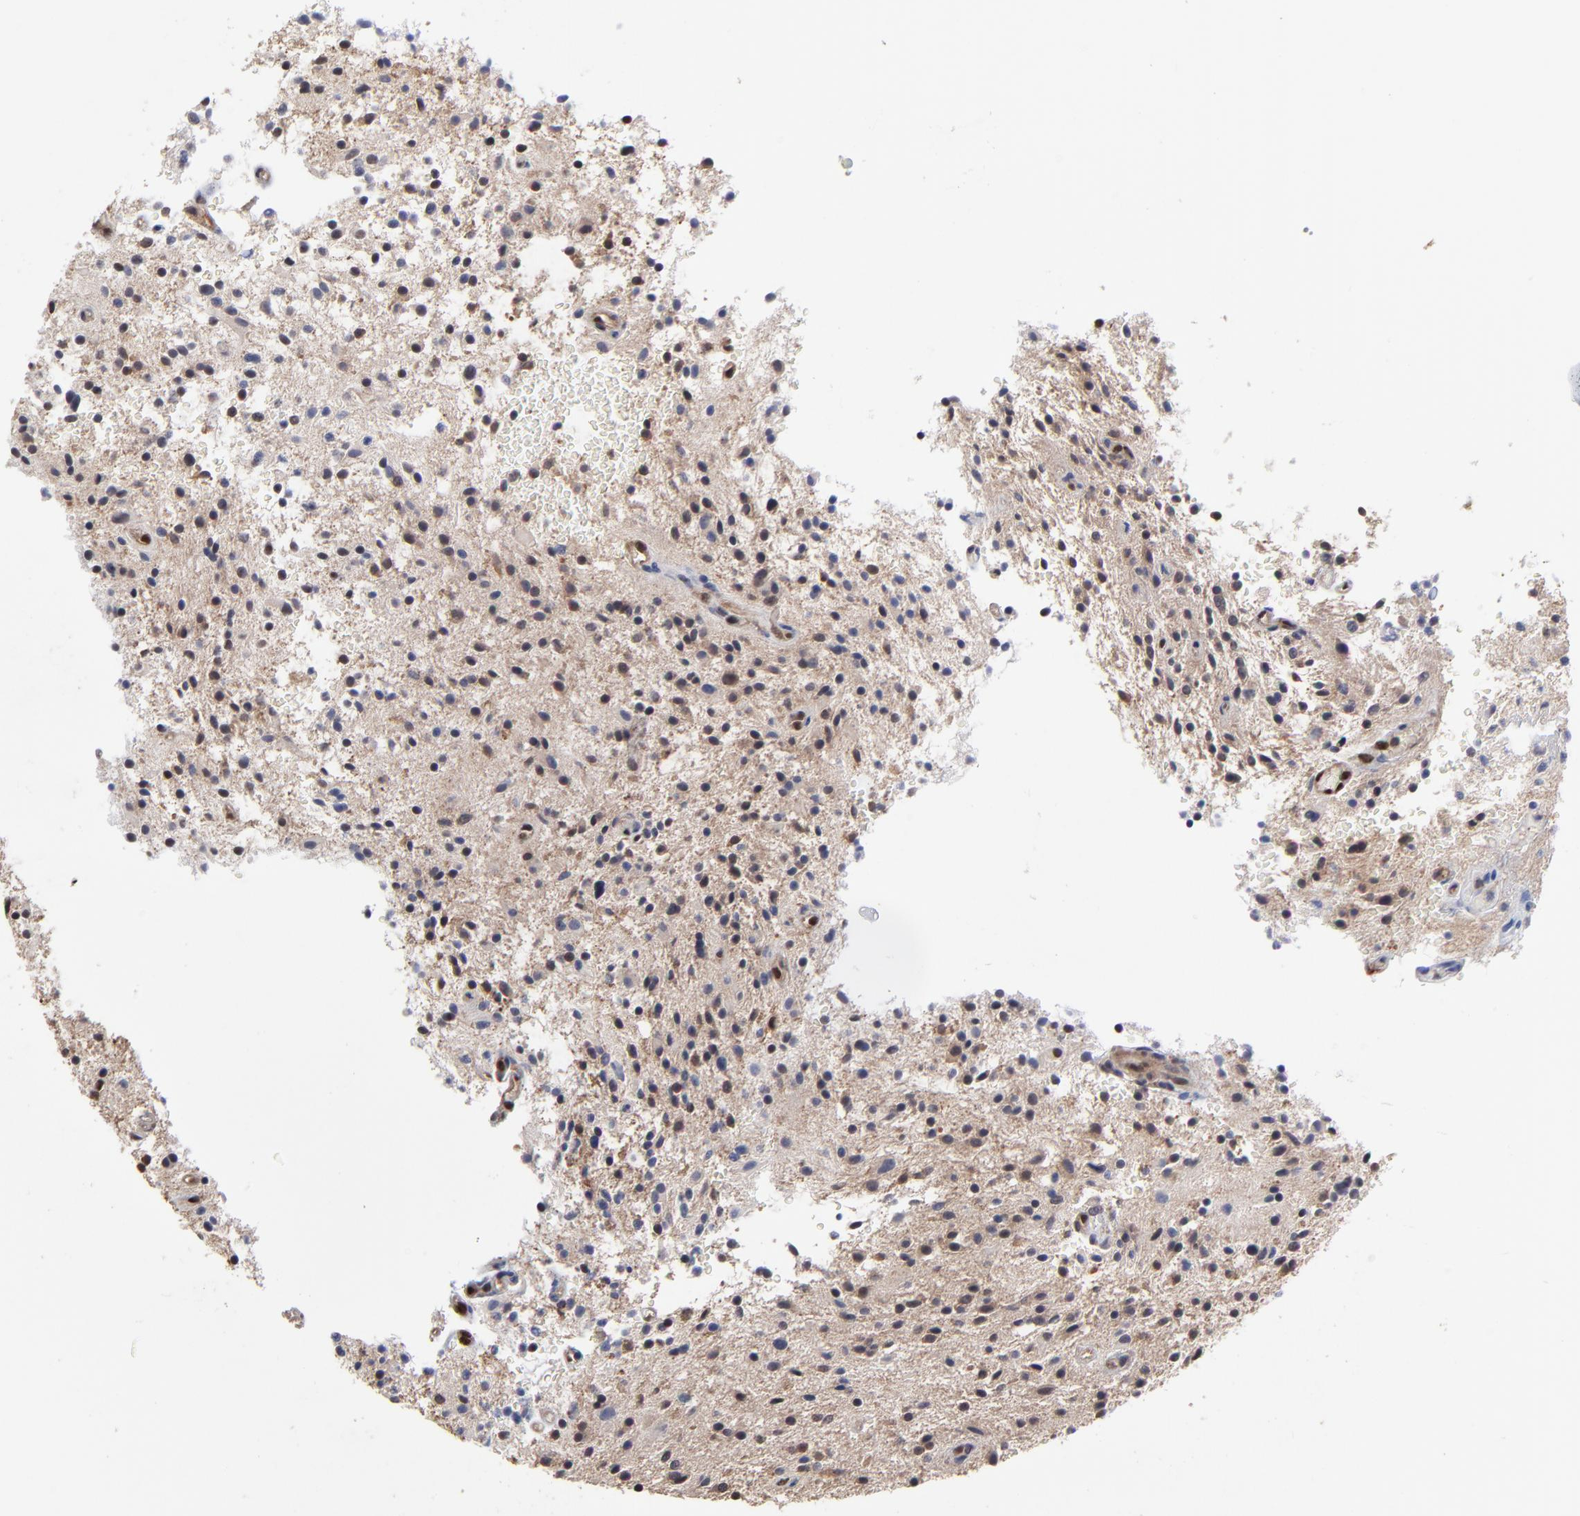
{"staining": {"intensity": "weak", "quantity": "25%-75%", "location": "cytoplasmic/membranous"}, "tissue": "glioma", "cell_type": "Tumor cells", "image_type": "cancer", "snomed": [{"axis": "morphology", "description": "Glioma, malignant, NOS"}, {"axis": "topography", "description": "Cerebellum"}], "caption": "IHC (DAB (3,3'-diaminobenzidine)) staining of human glioma exhibits weak cytoplasmic/membranous protein positivity in approximately 25%-75% of tumor cells. (brown staining indicates protein expression, while blue staining denotes nuclei).", "gene": "CCT2", "patient": {"sex": "female", "age": 10}}